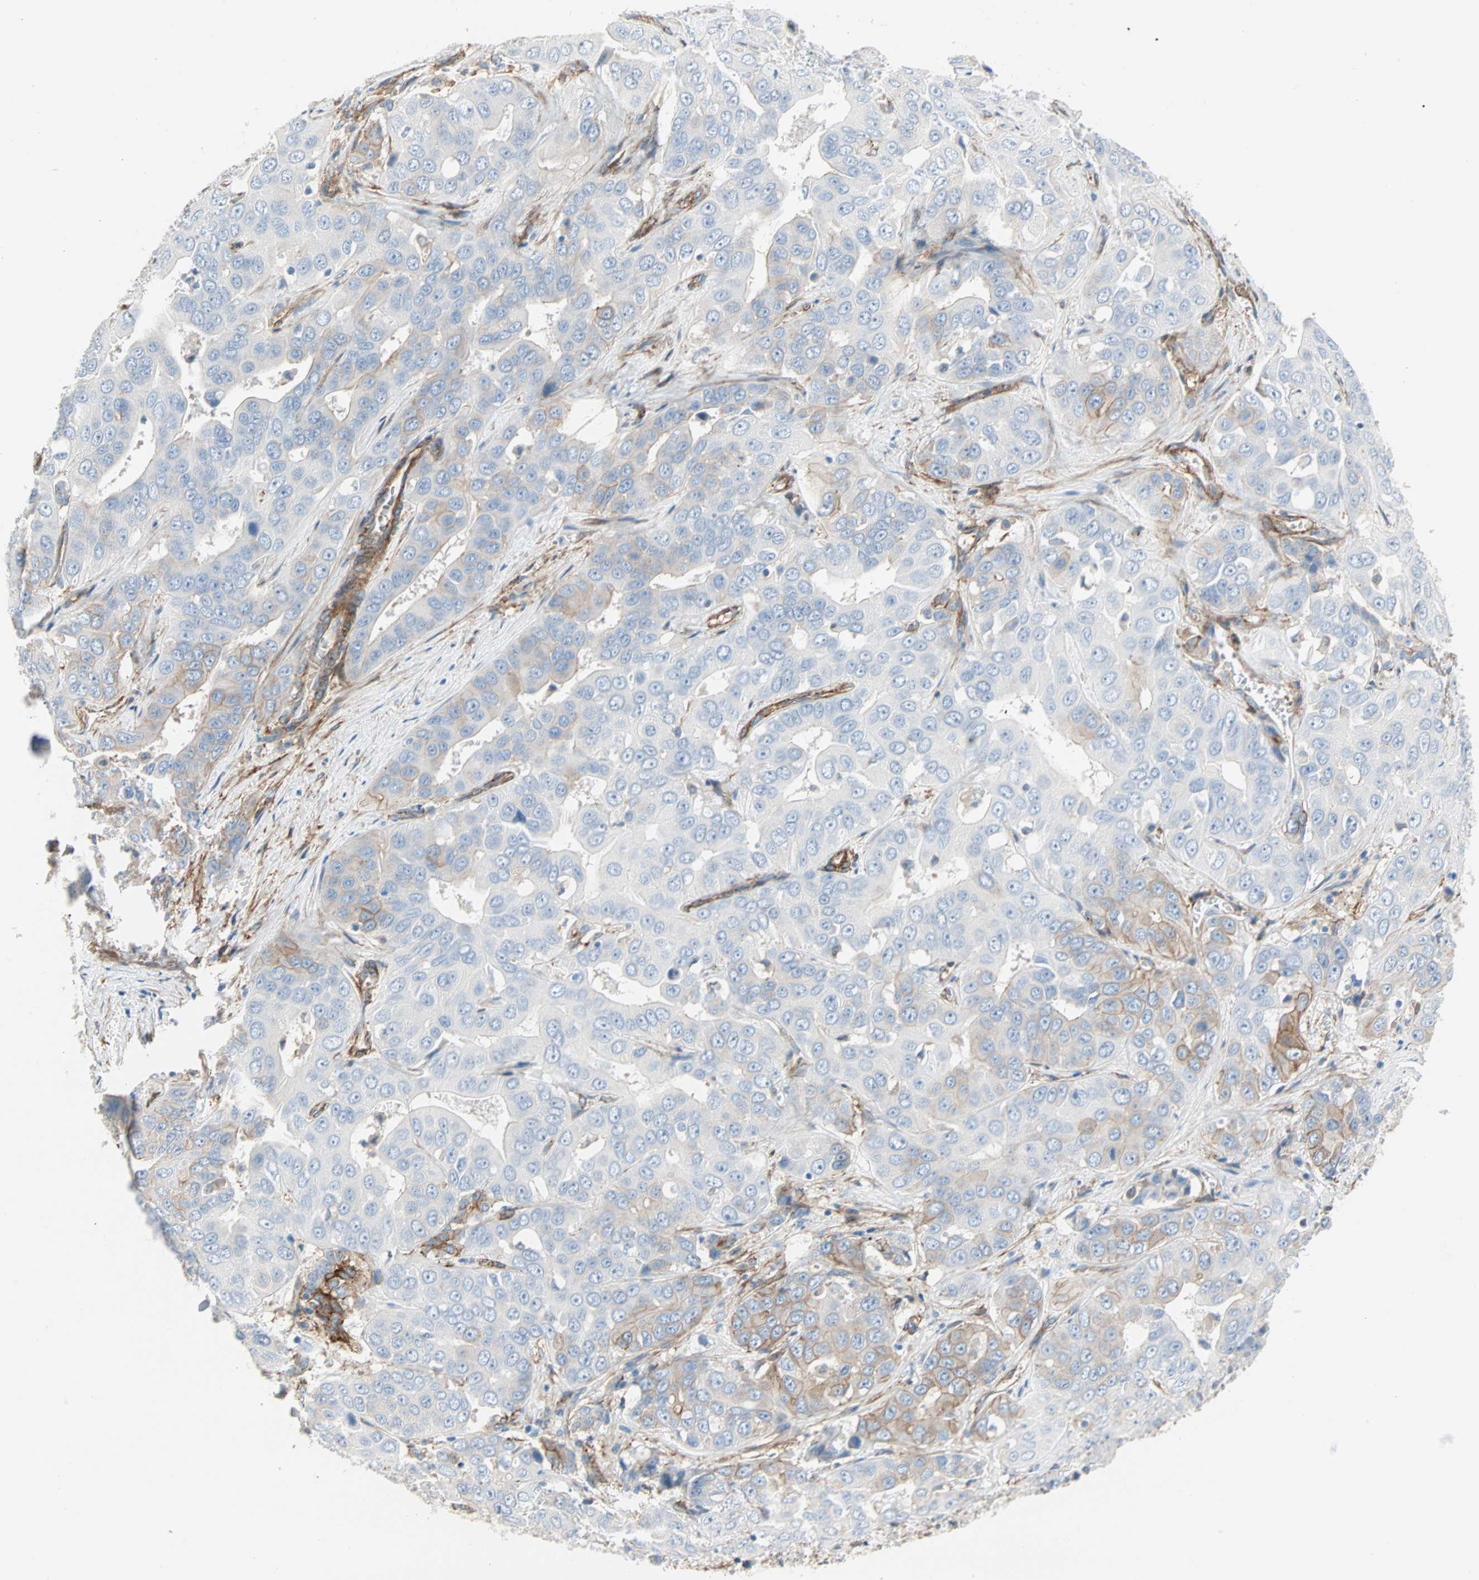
{"staining": {"intensity": "moderate", "quantity": "<25%", "location": "cytoplasmic/membranous"}, "tissue": "liver cancer", "cell_type": "Tumor cells", "image_type": "cancer", "snomed": [{"axis": "morphology", "description": "Cholangiocarcinoma"}, {"axis": "topography", "description": "Liver"}], "caption": "A brown stain shows moderate cytoplasmic/membranous expression of a protein in human liver cholangiocarcinoma tumor cells.", "gene": "EPB41L2", "patient": {"sex": "female", "age": 52}}